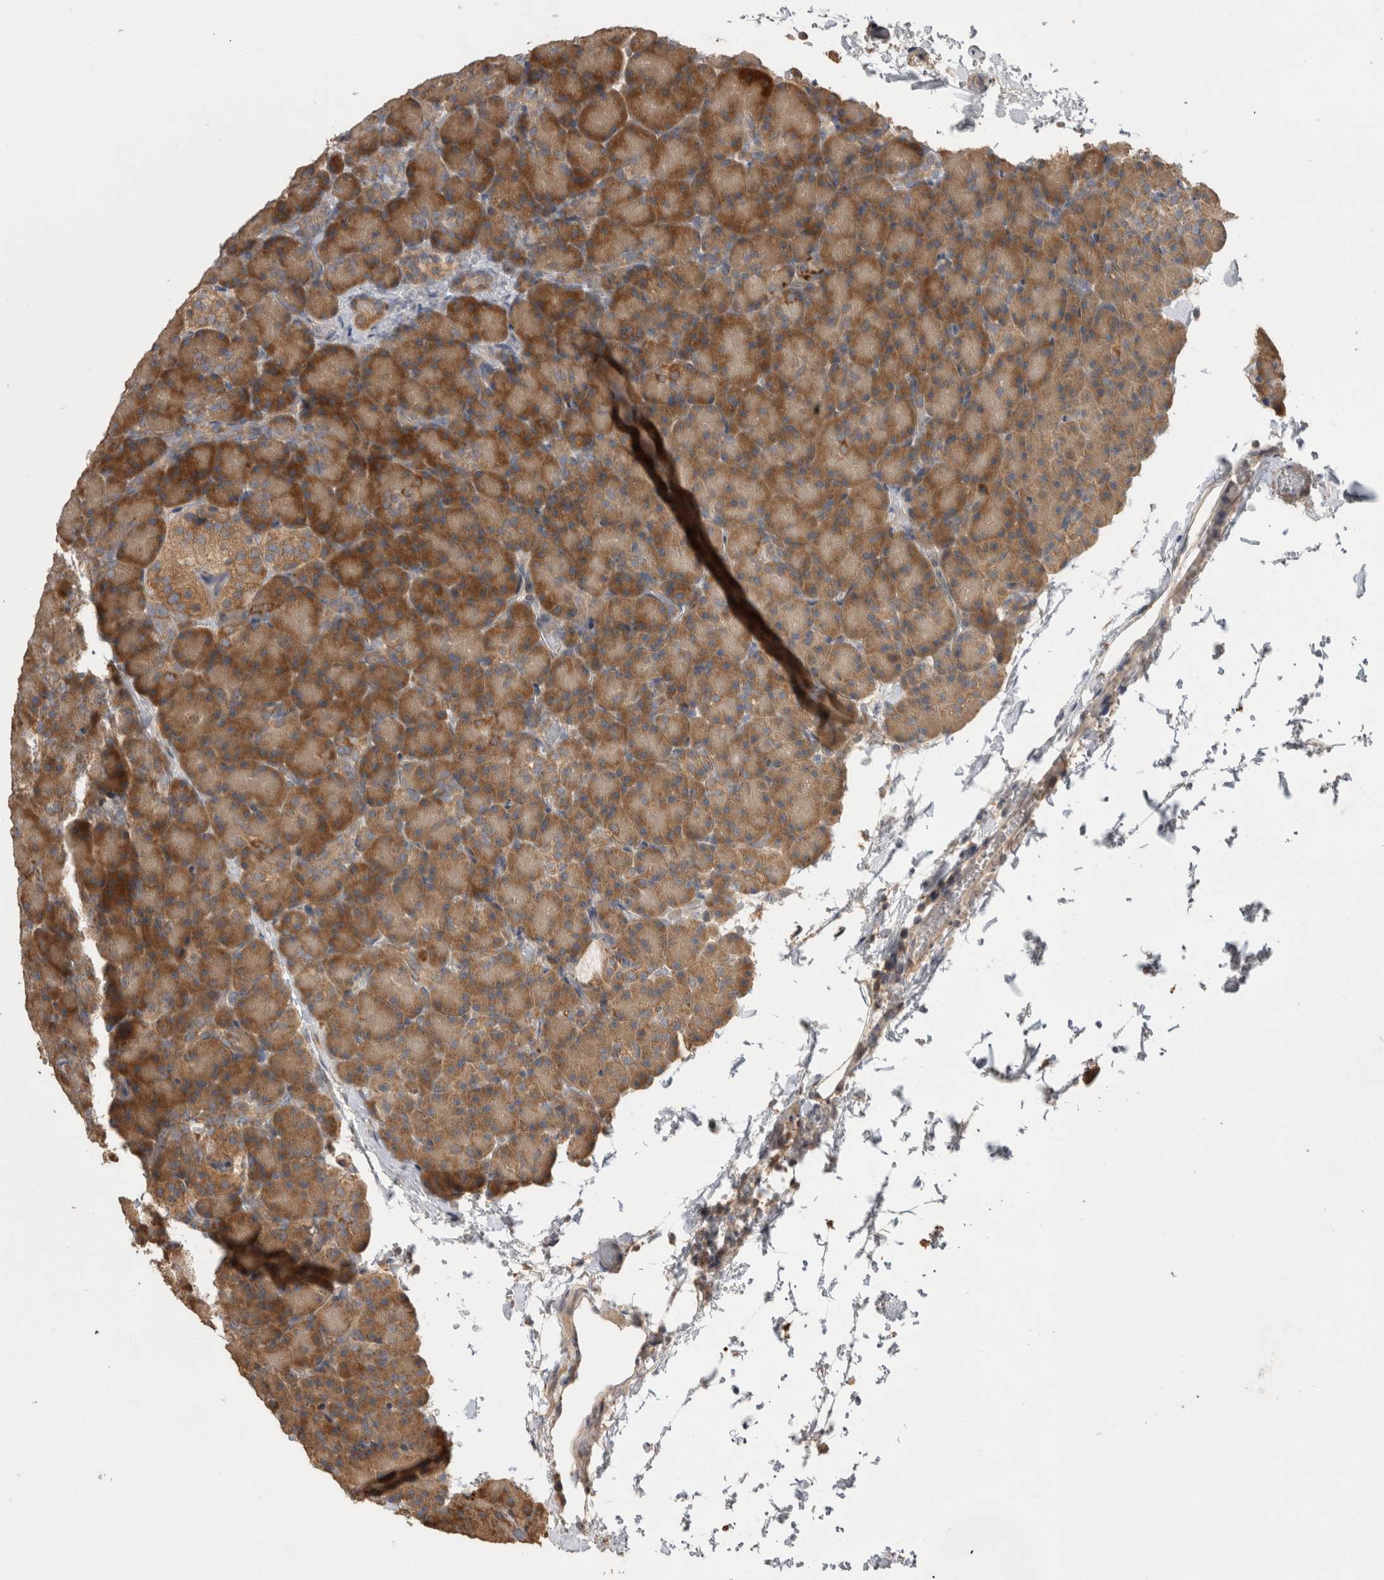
{"staining": {"intensity": "moderate", "quantity": ">75%", "location": "cytoplasmic/membranous"}, "tissue": "pancreas", "cell_type": "Exocrine glandular cells", "image_type": "normal", "snomed": [{"axis": "morphology", "description": "Normal tissue, NOS"}, {"axis": "topography", "description": "Pancreas"}], "caption": "Pancreas stained with a brown dye displays moderate cytoplasmic/membranous positive positivity in approximately >75% of exocrine glandular cells.", "gene": "TBCE", "patient": {"sex": "female", "age": 43}}